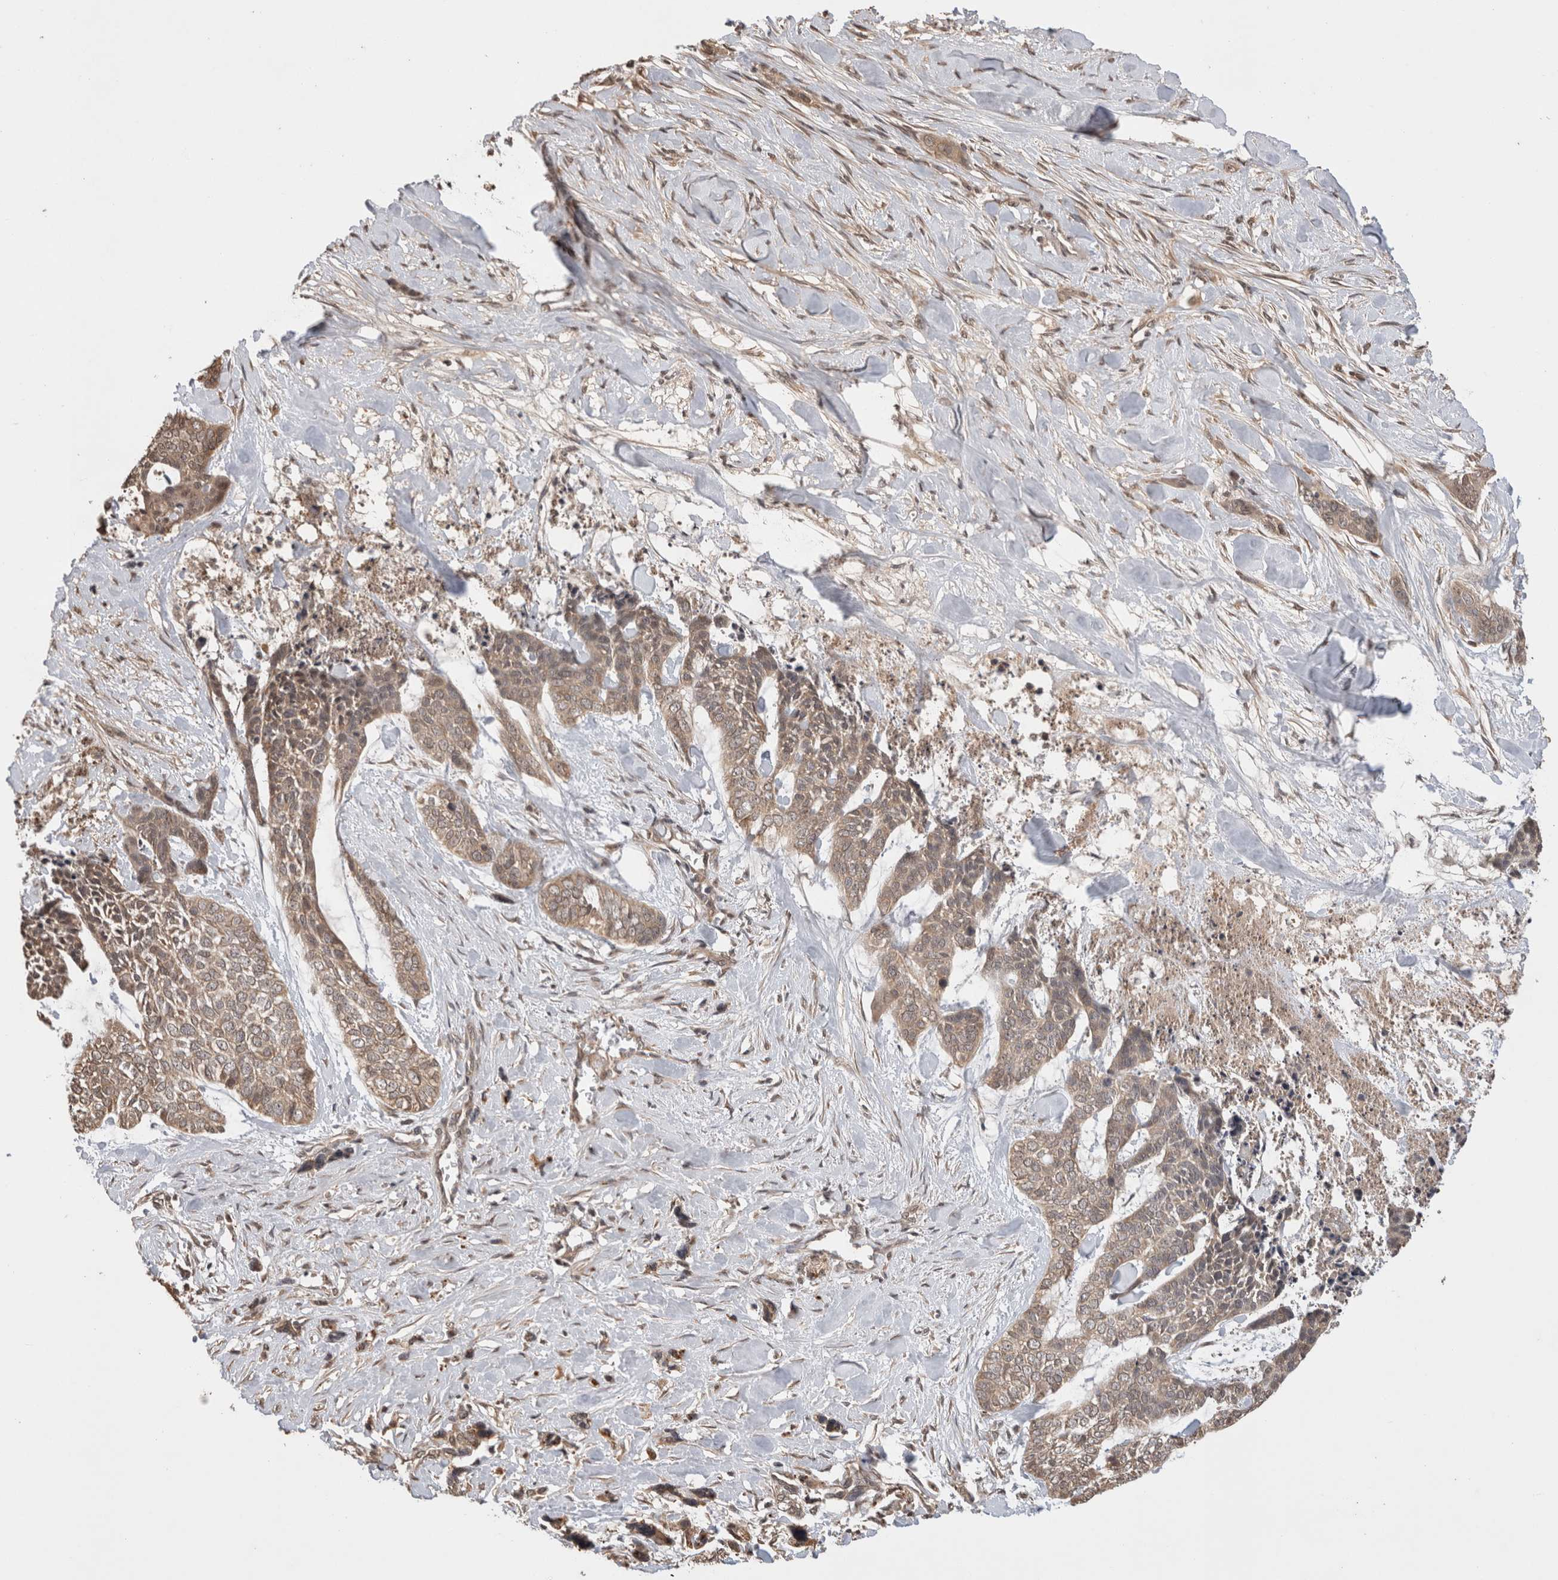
{"staining": {"intensity": "moderate", "quantity": ">75%", "location": "cytoplasmic/membranous"}, "tissue": "skin cancer", "cell_type": "Tumor cells", "image_type": "cancer", "snomed": [{"axis": "morphology", "description": "Basal cell carcinoma"}, {"axis": "topography", "description": "Skin"}], "caption": "Immunohistochemical staining of human skin cancer (basal cell carcinoma) exhibits moderate cytoplasmic/membranous protein expression in approximately >75% of tumor cells.", "gene": "PRMT3", "patient": {"sex": "female", "age": 64}}